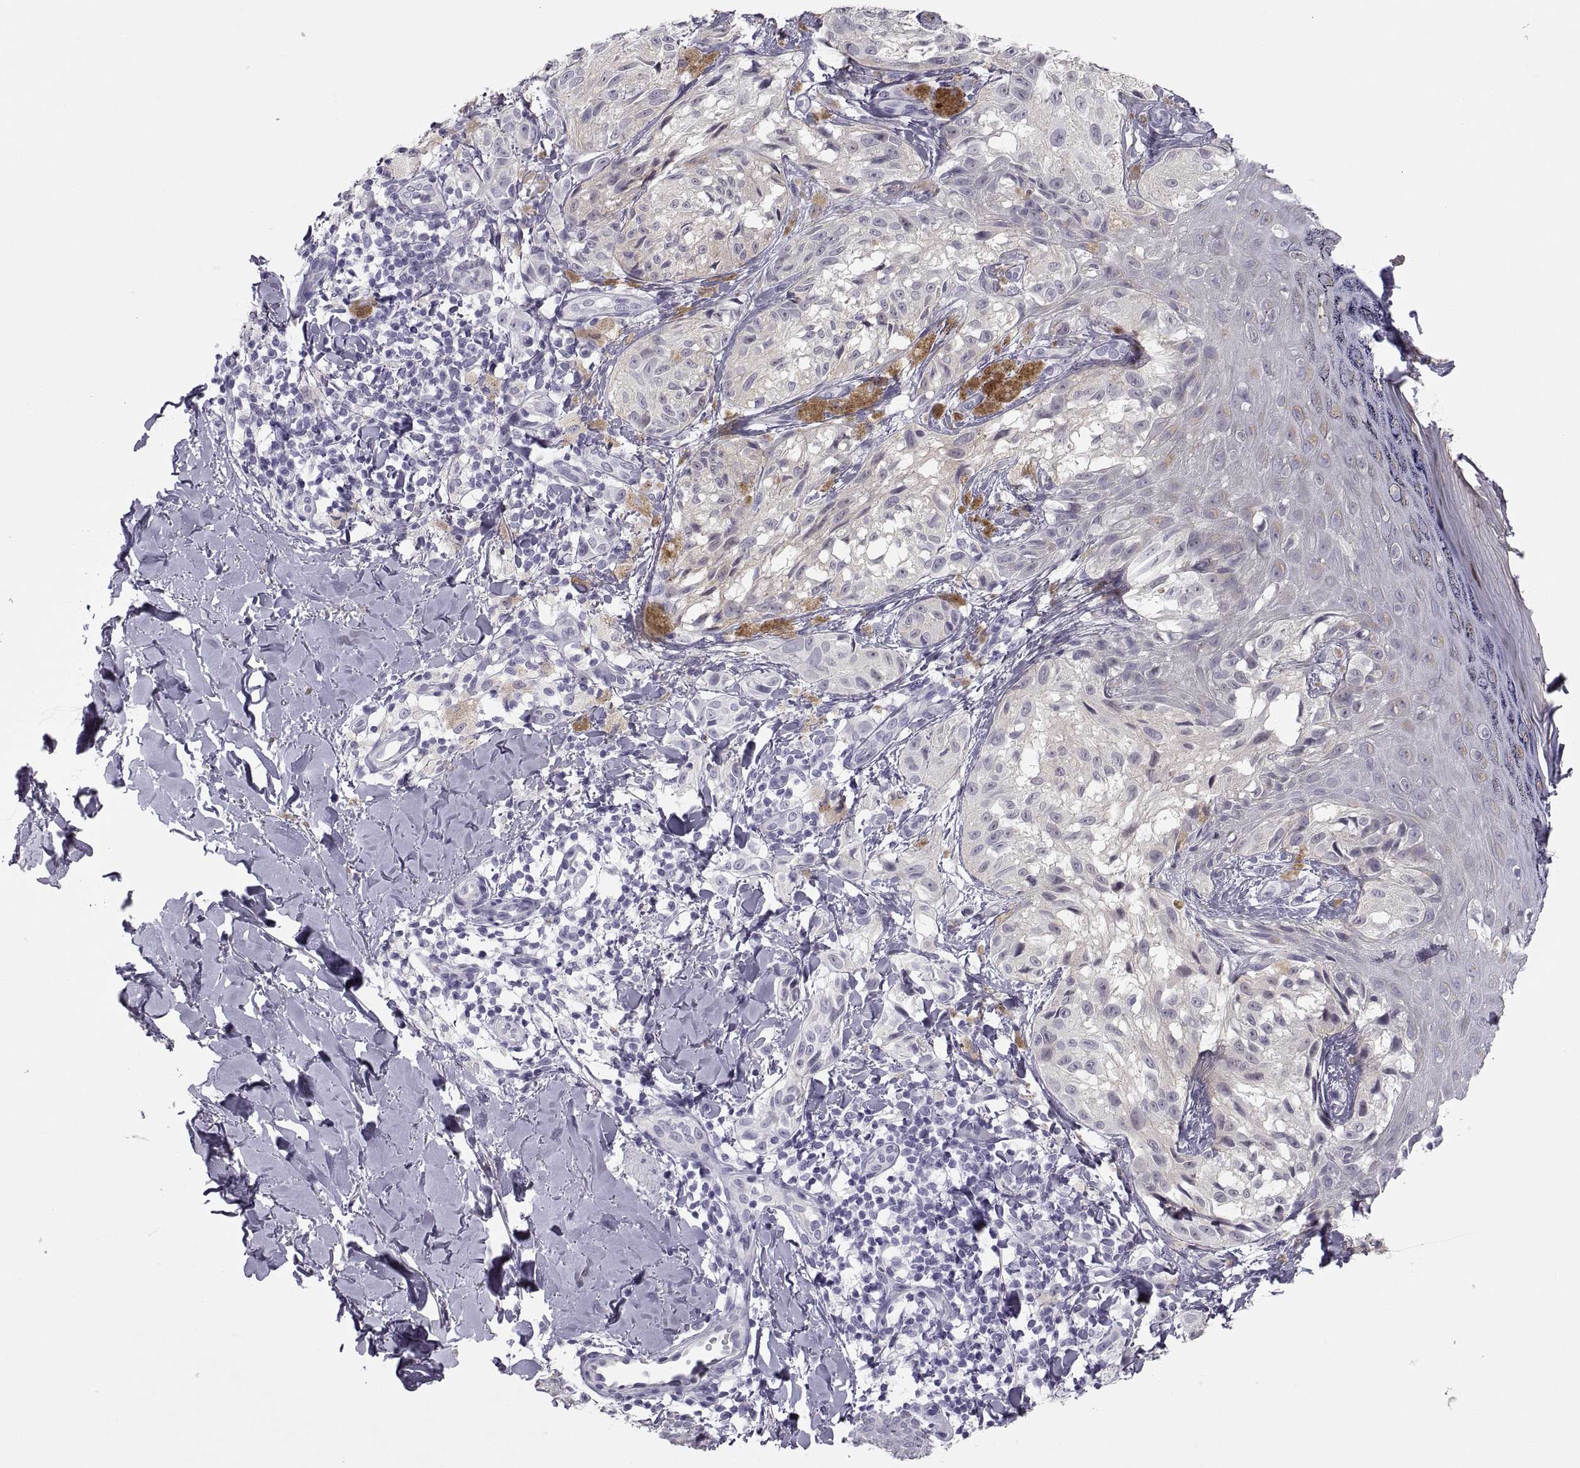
{"staining": {"intensity": "negative", "quantity": "none", "location": "none"}, "tissue": "melanoma", "cell_type": "Tumor cells", "image_type": "cancer", "snomed": [{"axis": "morphology", "description": "Malignant melanoma, NOS"}, {"axis": "topography", "description": "Skin"}], "caption": "The immunohistochemistry (IHC) image has no significant positivity in tumor cells of malignant melanoma tissue.", "gene": "MAGEB2", "patient": {"sex": "male", "age": 36}}